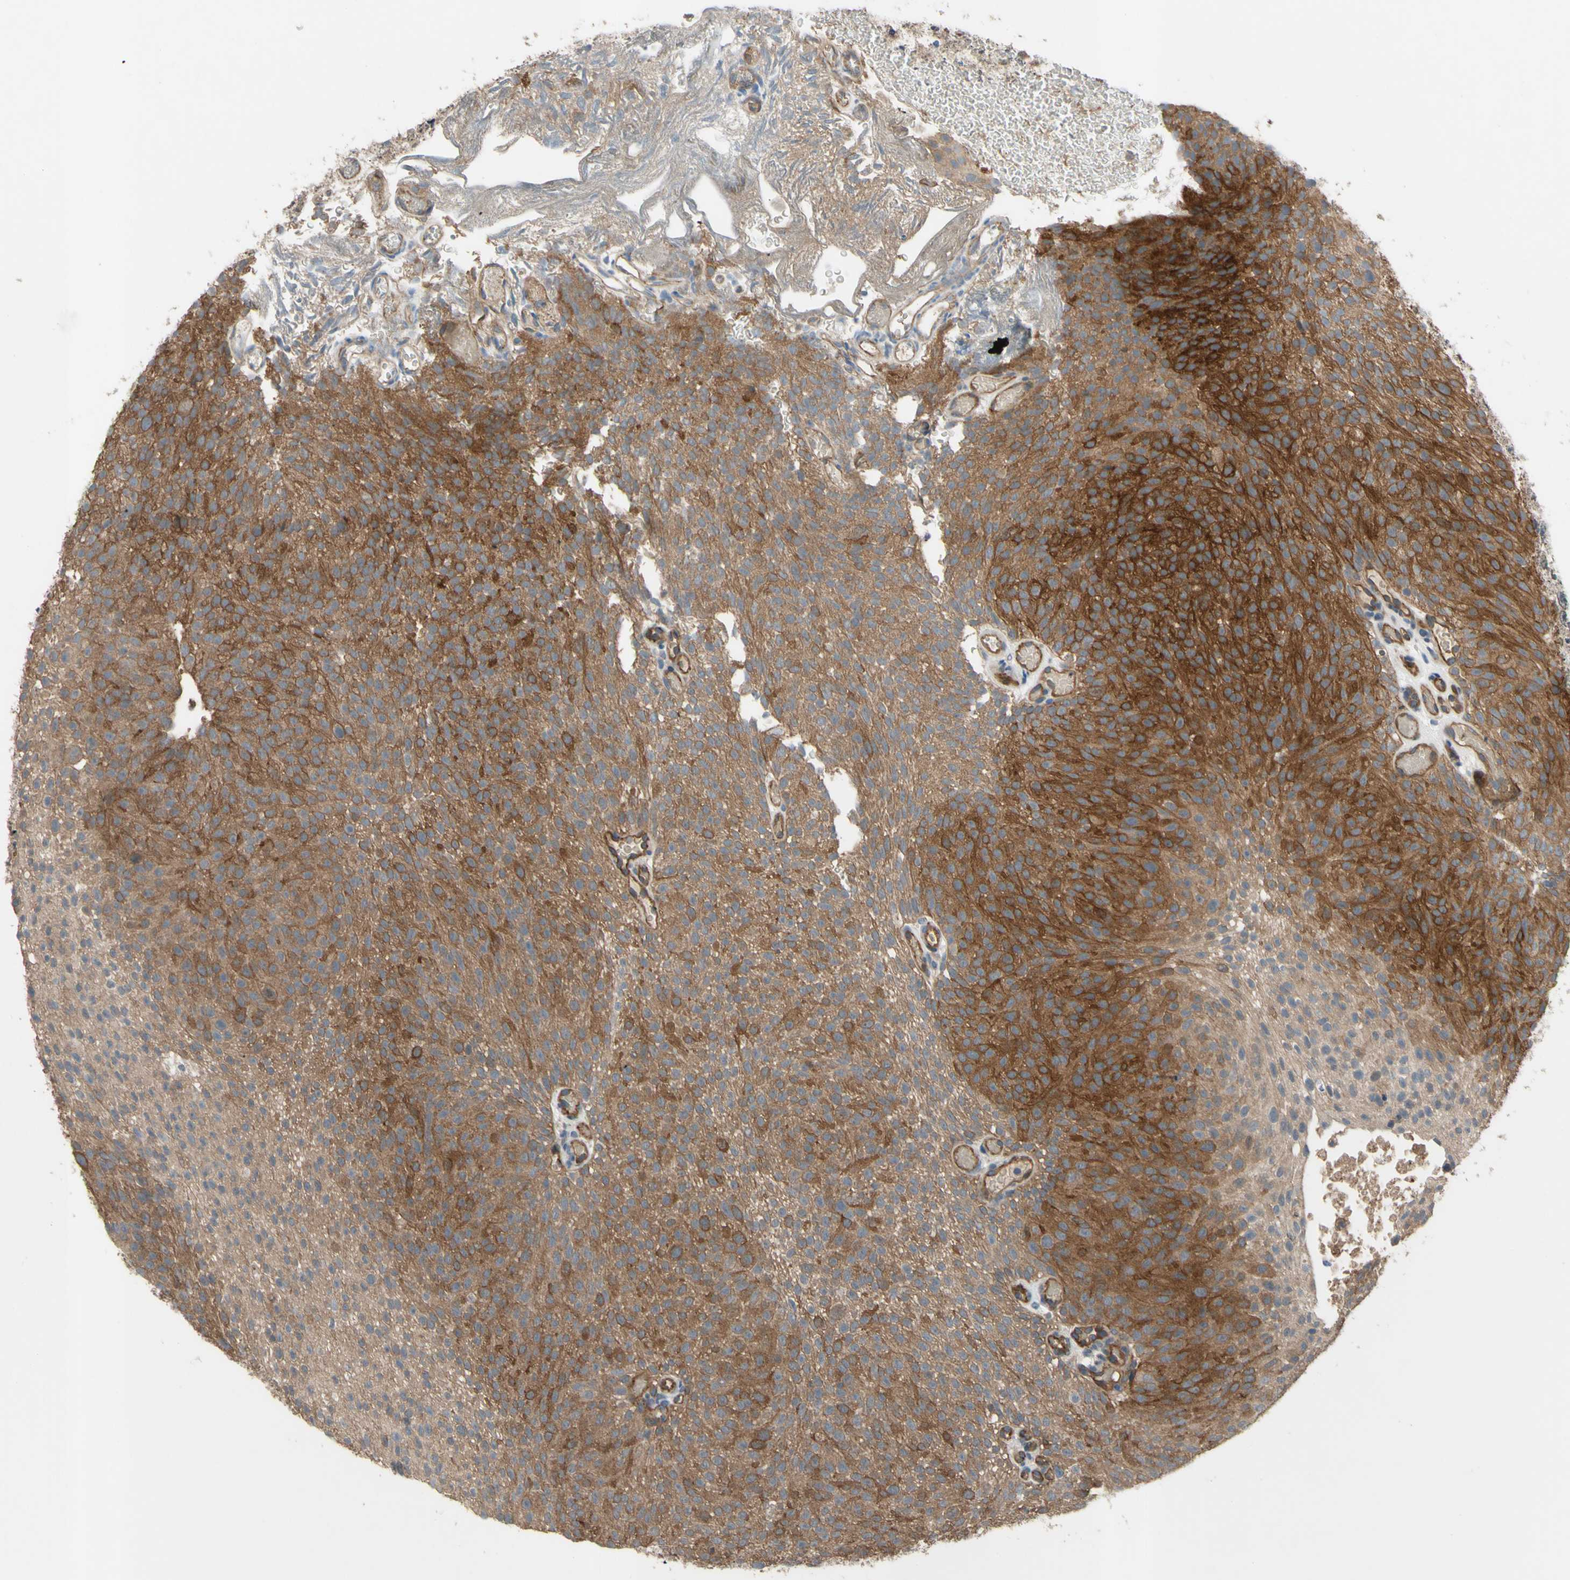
{"staining": {"intensity": "strong", "quantity": ">75%", "location": "cytoplasmic/membranous"}, "tissue": "urothelial cancer", "cell_type": "Tumor cells", "image_type": "cancer", "snomed": [{"axis": "morphology", "description": "Urothelial carcinoma, Low grade"}, {"axis": "topography", "description": "Urinary bladder"}], "caption": "The micrograph shows immunohistochemical staining of urothelial cancer. There is strong cytoplasmic/membranous staining is seen in about >75% of tumor cells.", "gene": "SHROOM4", "patient": {"sex": "male", "age": 78}}